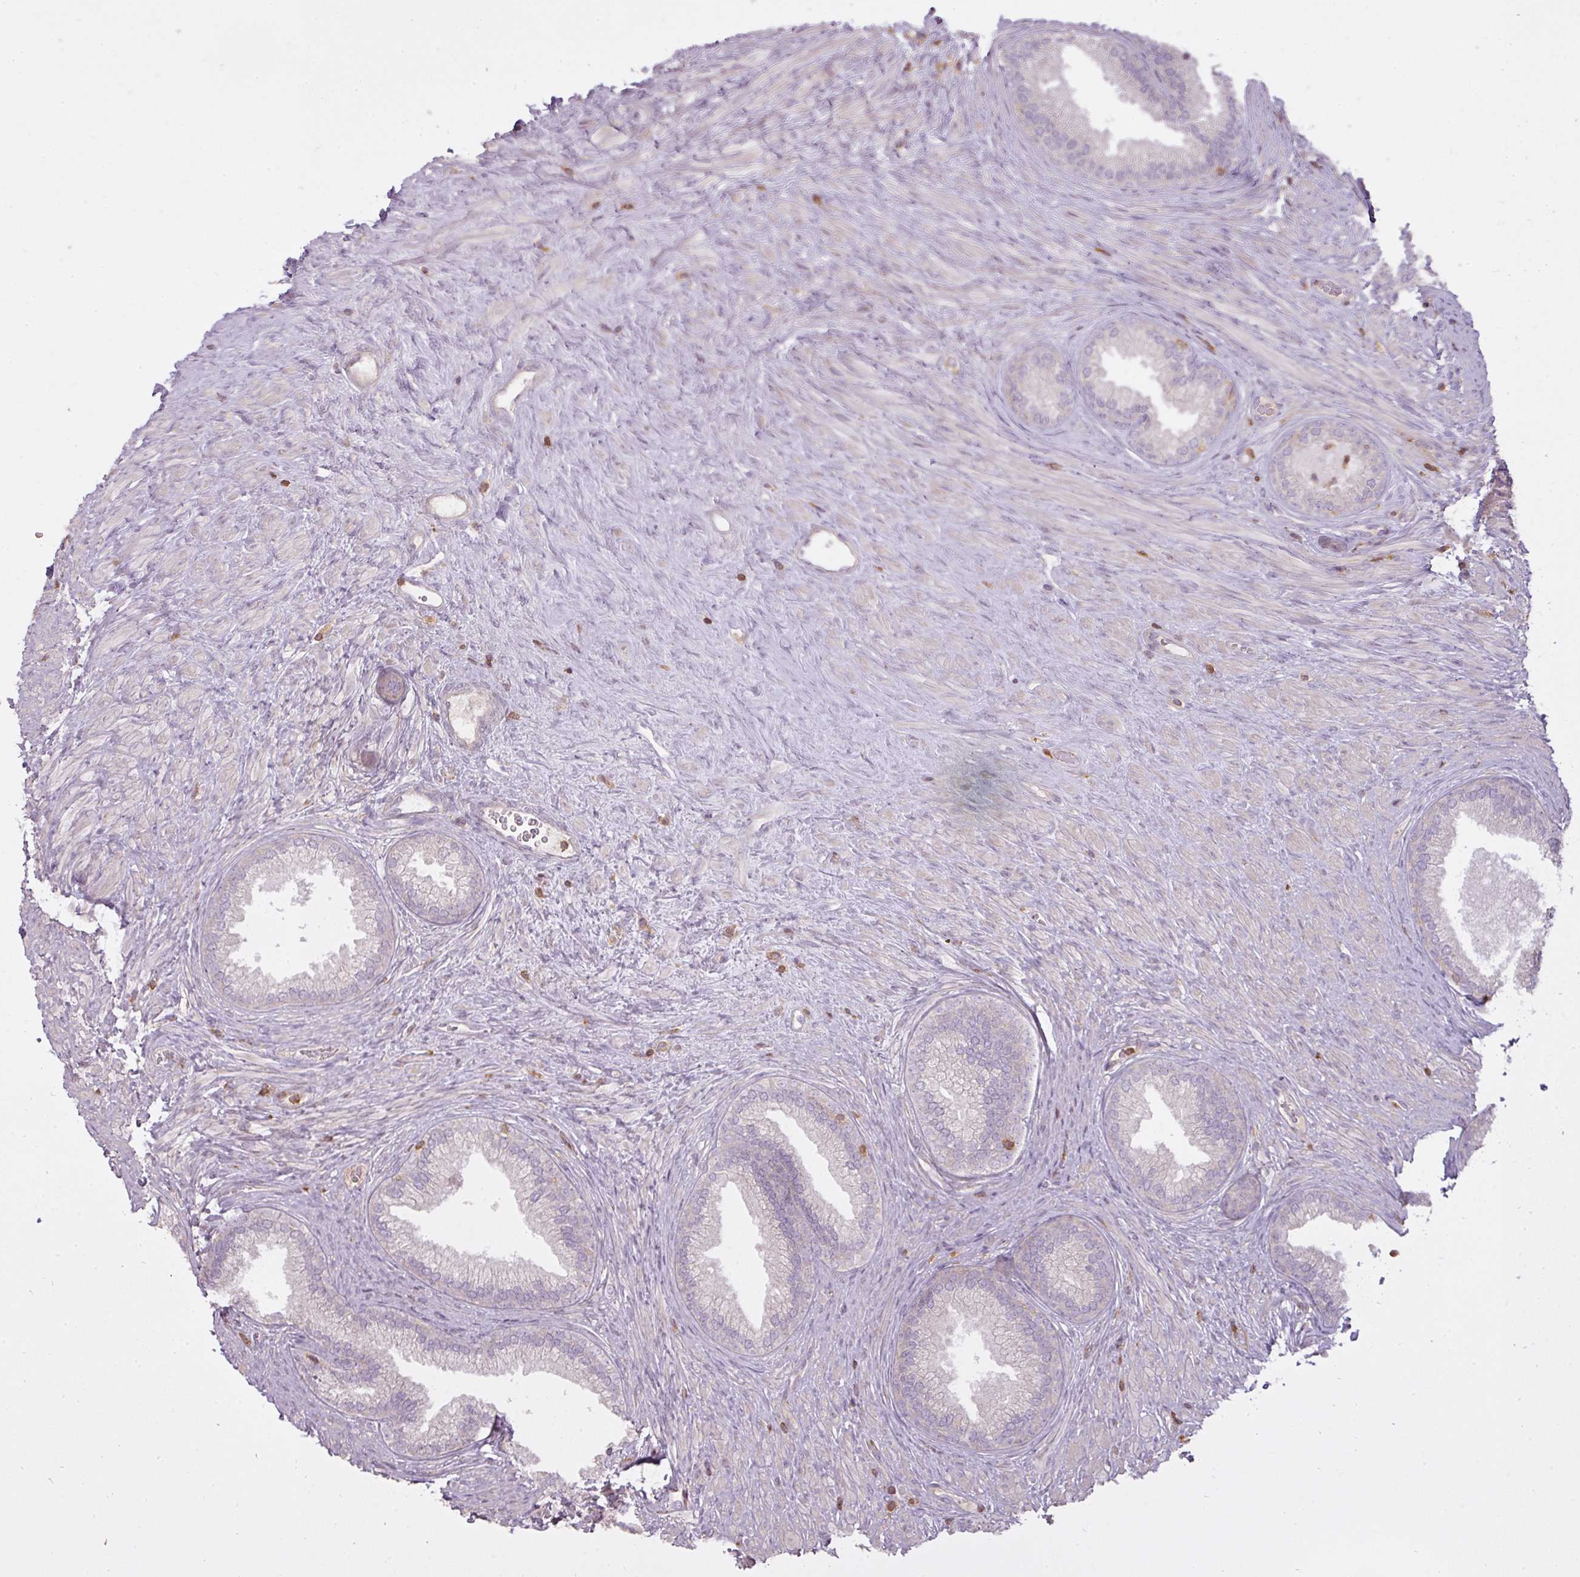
{"staining": {"intensity": "negative", "quantity": "none", "location": "none"}, "tissue": "prostate", "cell_type": "Glandular cells", "image_type": "normal", "snomed": [{"axis": "morphology", "description": "Normal tissue, NOS"}, {"axis": "topography", "description": "Prostate"}], "caption": "High power microscopy histopathology image of an IHC photomicrograph of normal prostate, revealing no significant staining in glandular cells. (DAB immunohistochemistry with hematoxylin counter stain).", "gene": "STK4", "patient": {"sex": "male", "age": 76}}